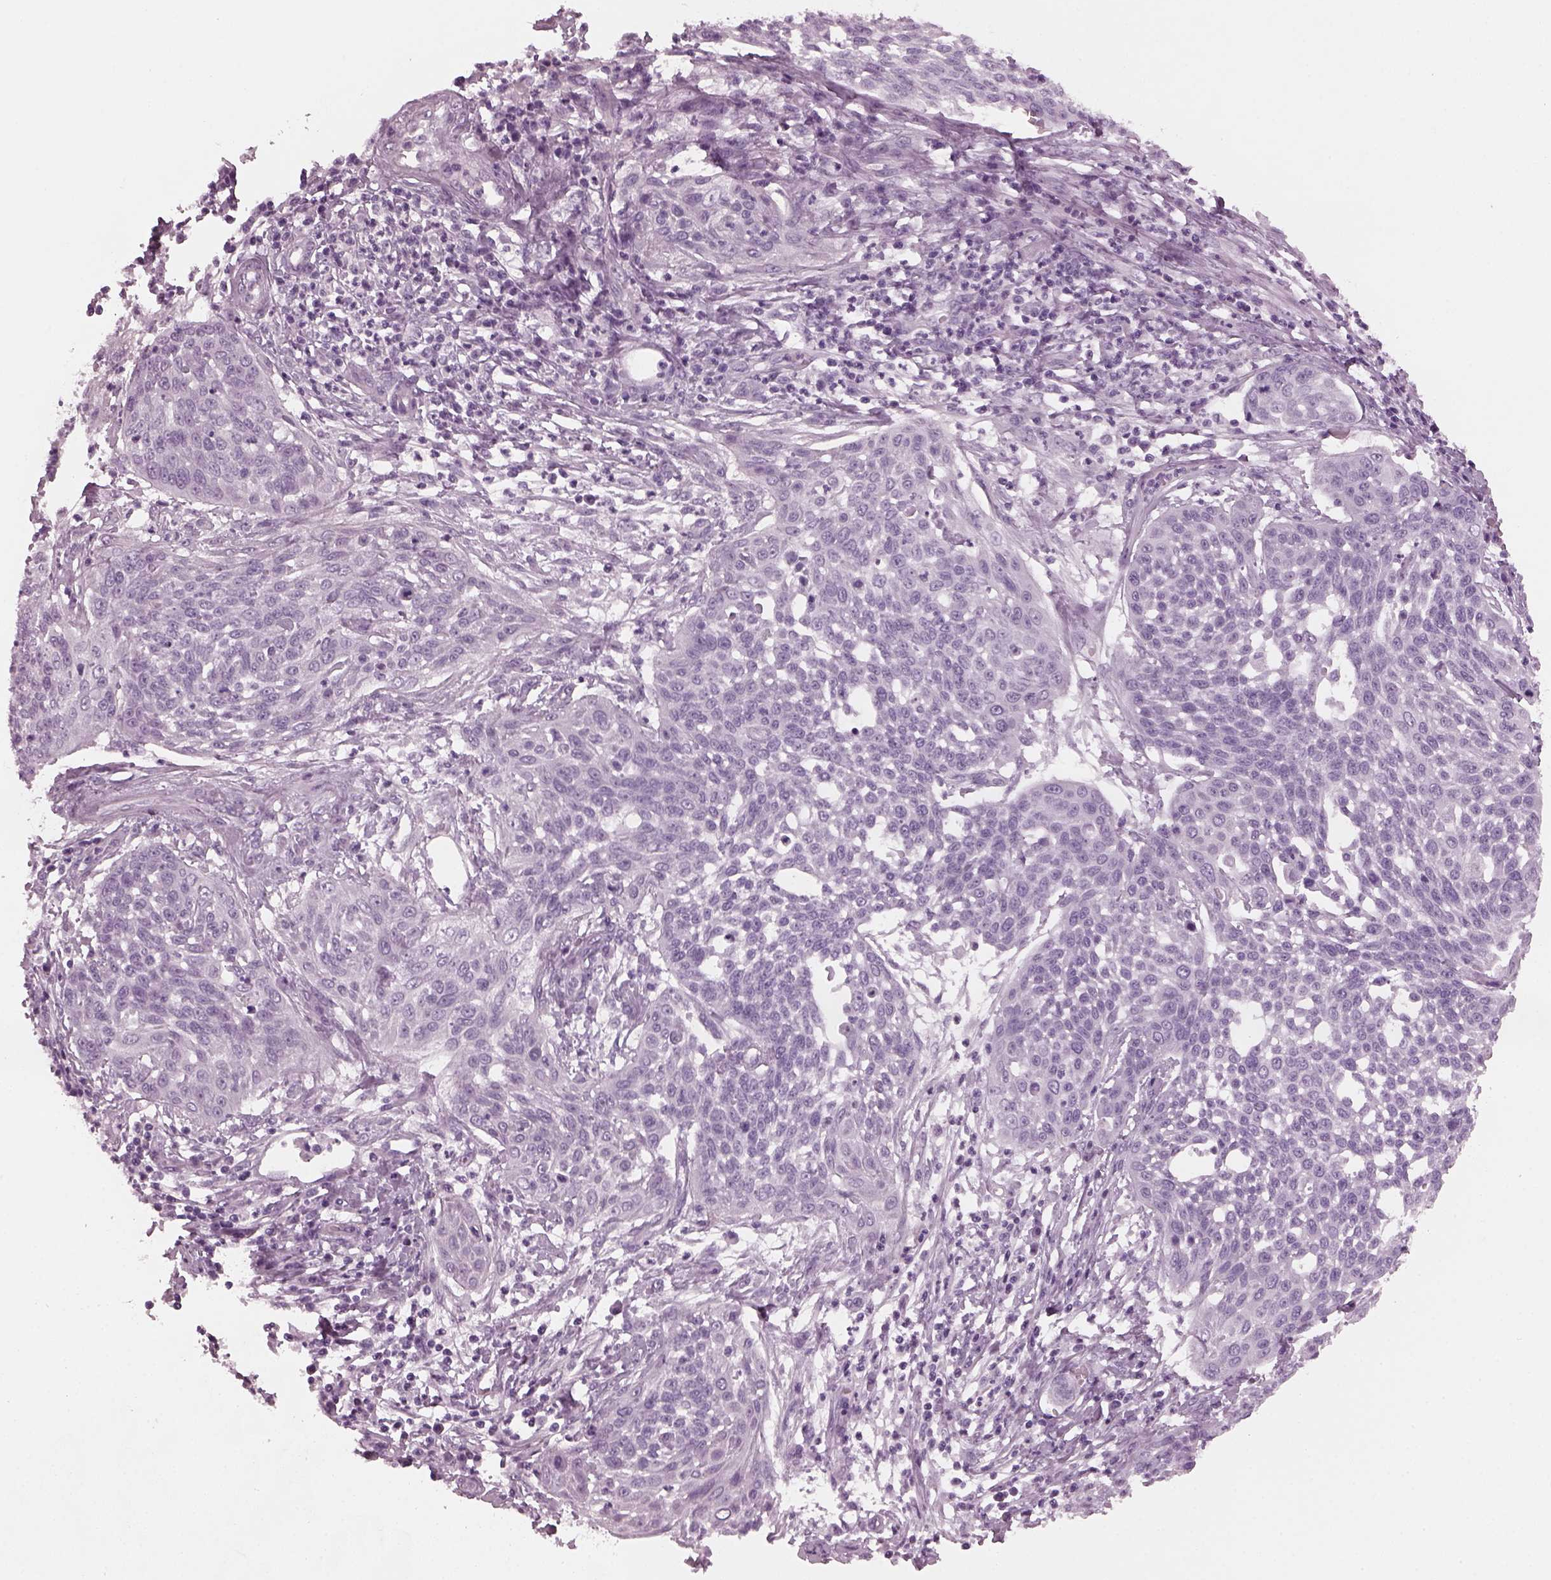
{"staining": {"intensity": "negative", "quantity": "none", "location": "none"}, "tissue": "cervical cancer", "cell_type": "Tumor cells", "image_type": "cancer", "snomed": [{"axis": "morphology", "description": "Squamous cell carcinoma, NOS"}, {"axis": "topography", "description": "Cervix"}], "caption": "Tumor cells show no significant protein staining in cervical cancer. (Stains: DAB (3,3'-diaminobenzidine) immunohistochemistry with hematoxylin counter stain, Microscopy: brightfield microscopy at high magnification).", "gene": "PDC", "patient": {"sex": "female", "age": 34}}